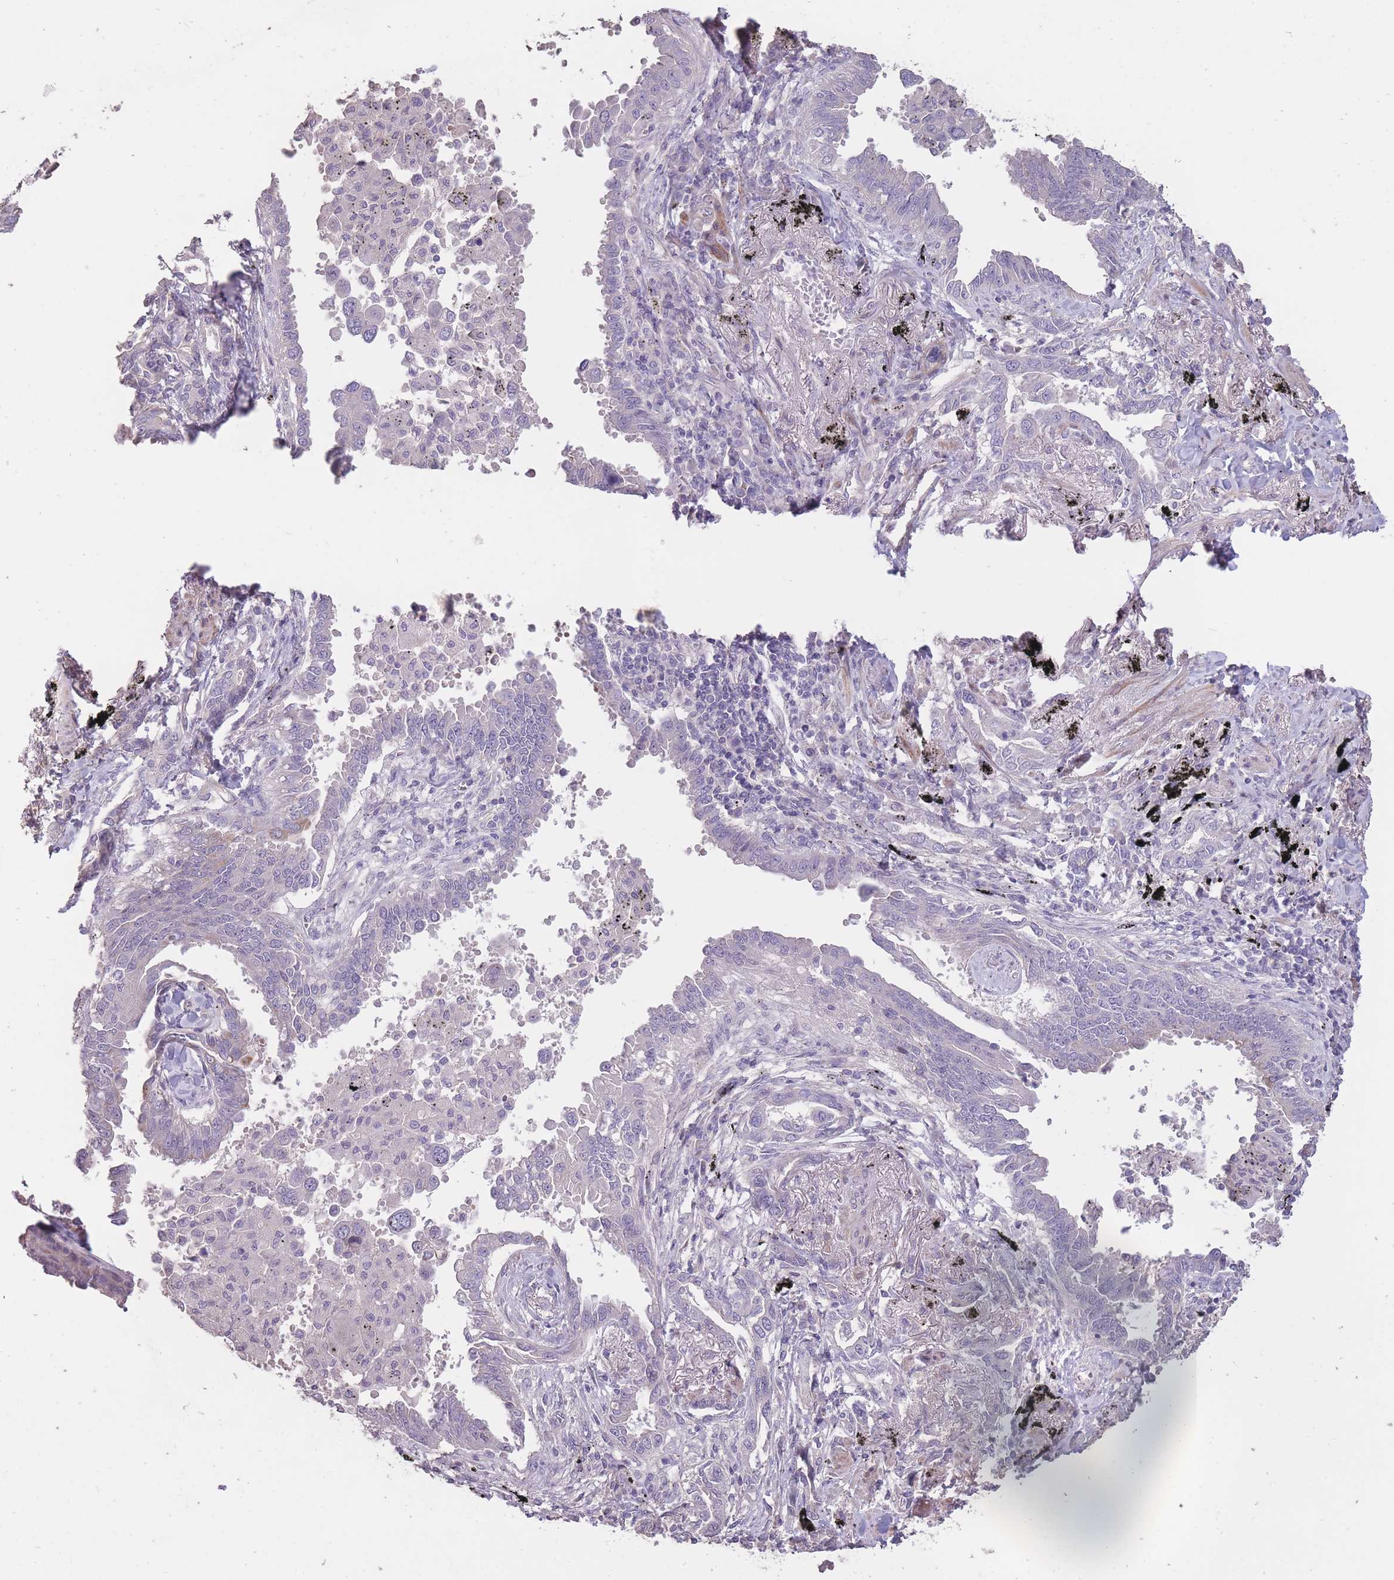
{"staining": {"intensity": "negative", "quantity": "none", "location": "none"}, "tissue": "lung cancer", "cell_type": "Tumor cells", "image_type": "cancer", "snomed": [{"axis": "morphology", "description": "Adenocarcinoma, NOS"}, {"axis": "topography", "description": "Lung"}], "caption": "This is an immunohistochemistry (IHC) micrograph of human lung cancer (adenocarcinoma). There is no staining in tumor cells.", "gene": "RSPH10B", "patient": {"sex": "male", "age": 67}}